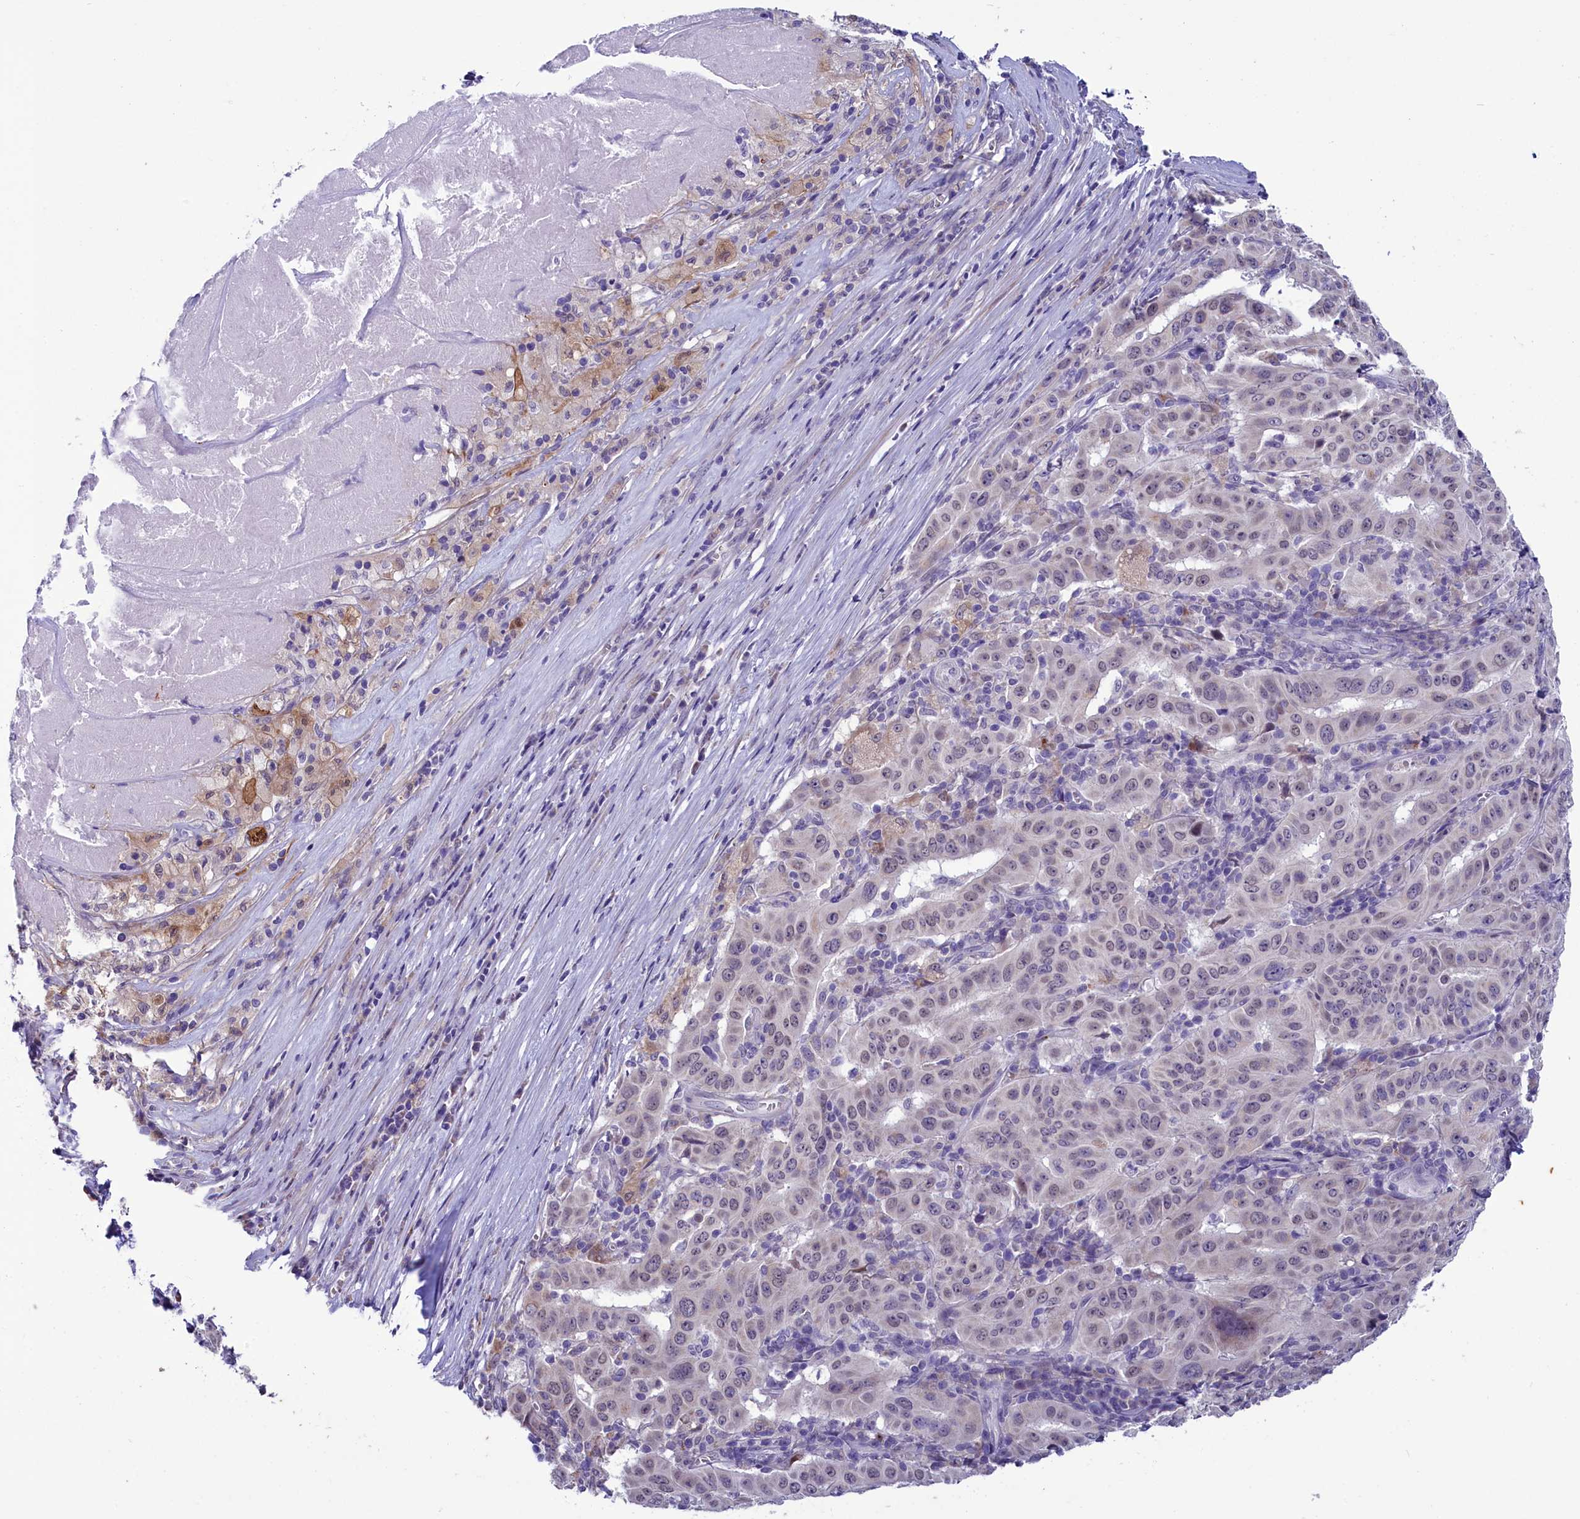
{"staining": {"intensity": "negative", "quantity": "none", "location": "none"}, "tissue": "pancreatic cancer", "cell_type": "Tumor cells", "image_type": "cancer", "snomed": [{"axis": "morphology", "description": "Adenocarcinoma, NOS"}, {"axis": "topography", "description": "Pancreas"}], "caption": "High power microscopy photomicrograph of an immunohistochemistry (IHC) image of pancreatic cancer (adenocarcinoma), revealing no significant positivity in tumor cells. (Brightfield microscopy of DAB IHC at high magnification).", "gene": "SCD5", "patient": {"sex": "male", "age": 63}}